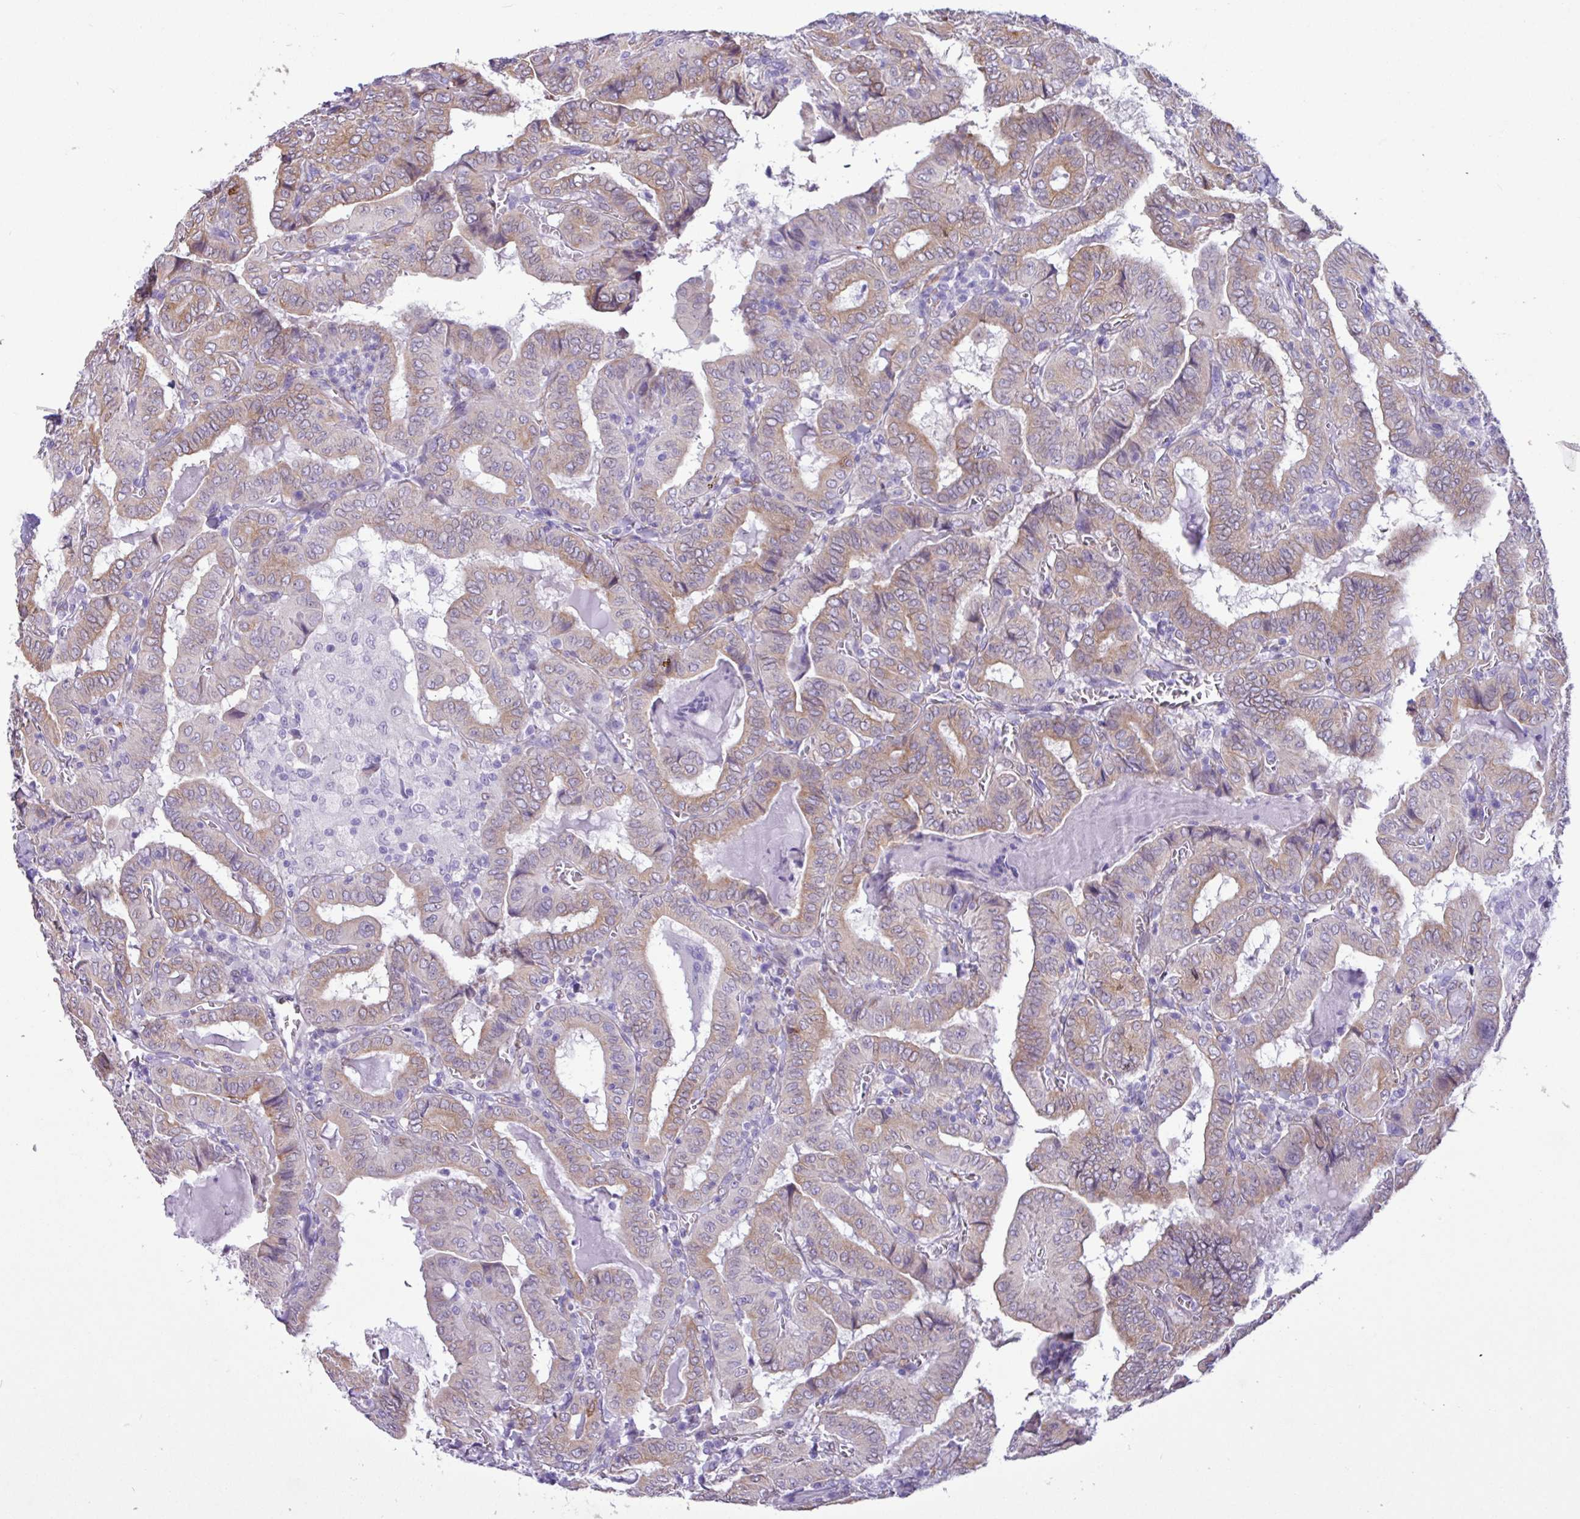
{"staining": {"intensity": "weak", "quantity": ">75%", "location": "cytoplasmic/membranous"}, "tissue": "thyroid cancer", "cell_type": "Tumor cells", "image_type": "cancer", "snomed": [{"axis": "morphology", "description": "Papillary adenocarcinoma, NOS"}, {"axis": "topography", "description": "Thyroid gland"}], "caption": "This histopathology image shows immunohistochemistry (IHC) staining of thyroid cancer, with low weak cytoplasmic/membranous expression in approximately >75% of tumor cells.", "gene": "SLC38A1", "patient": {"sex": "female", "age": 72}}